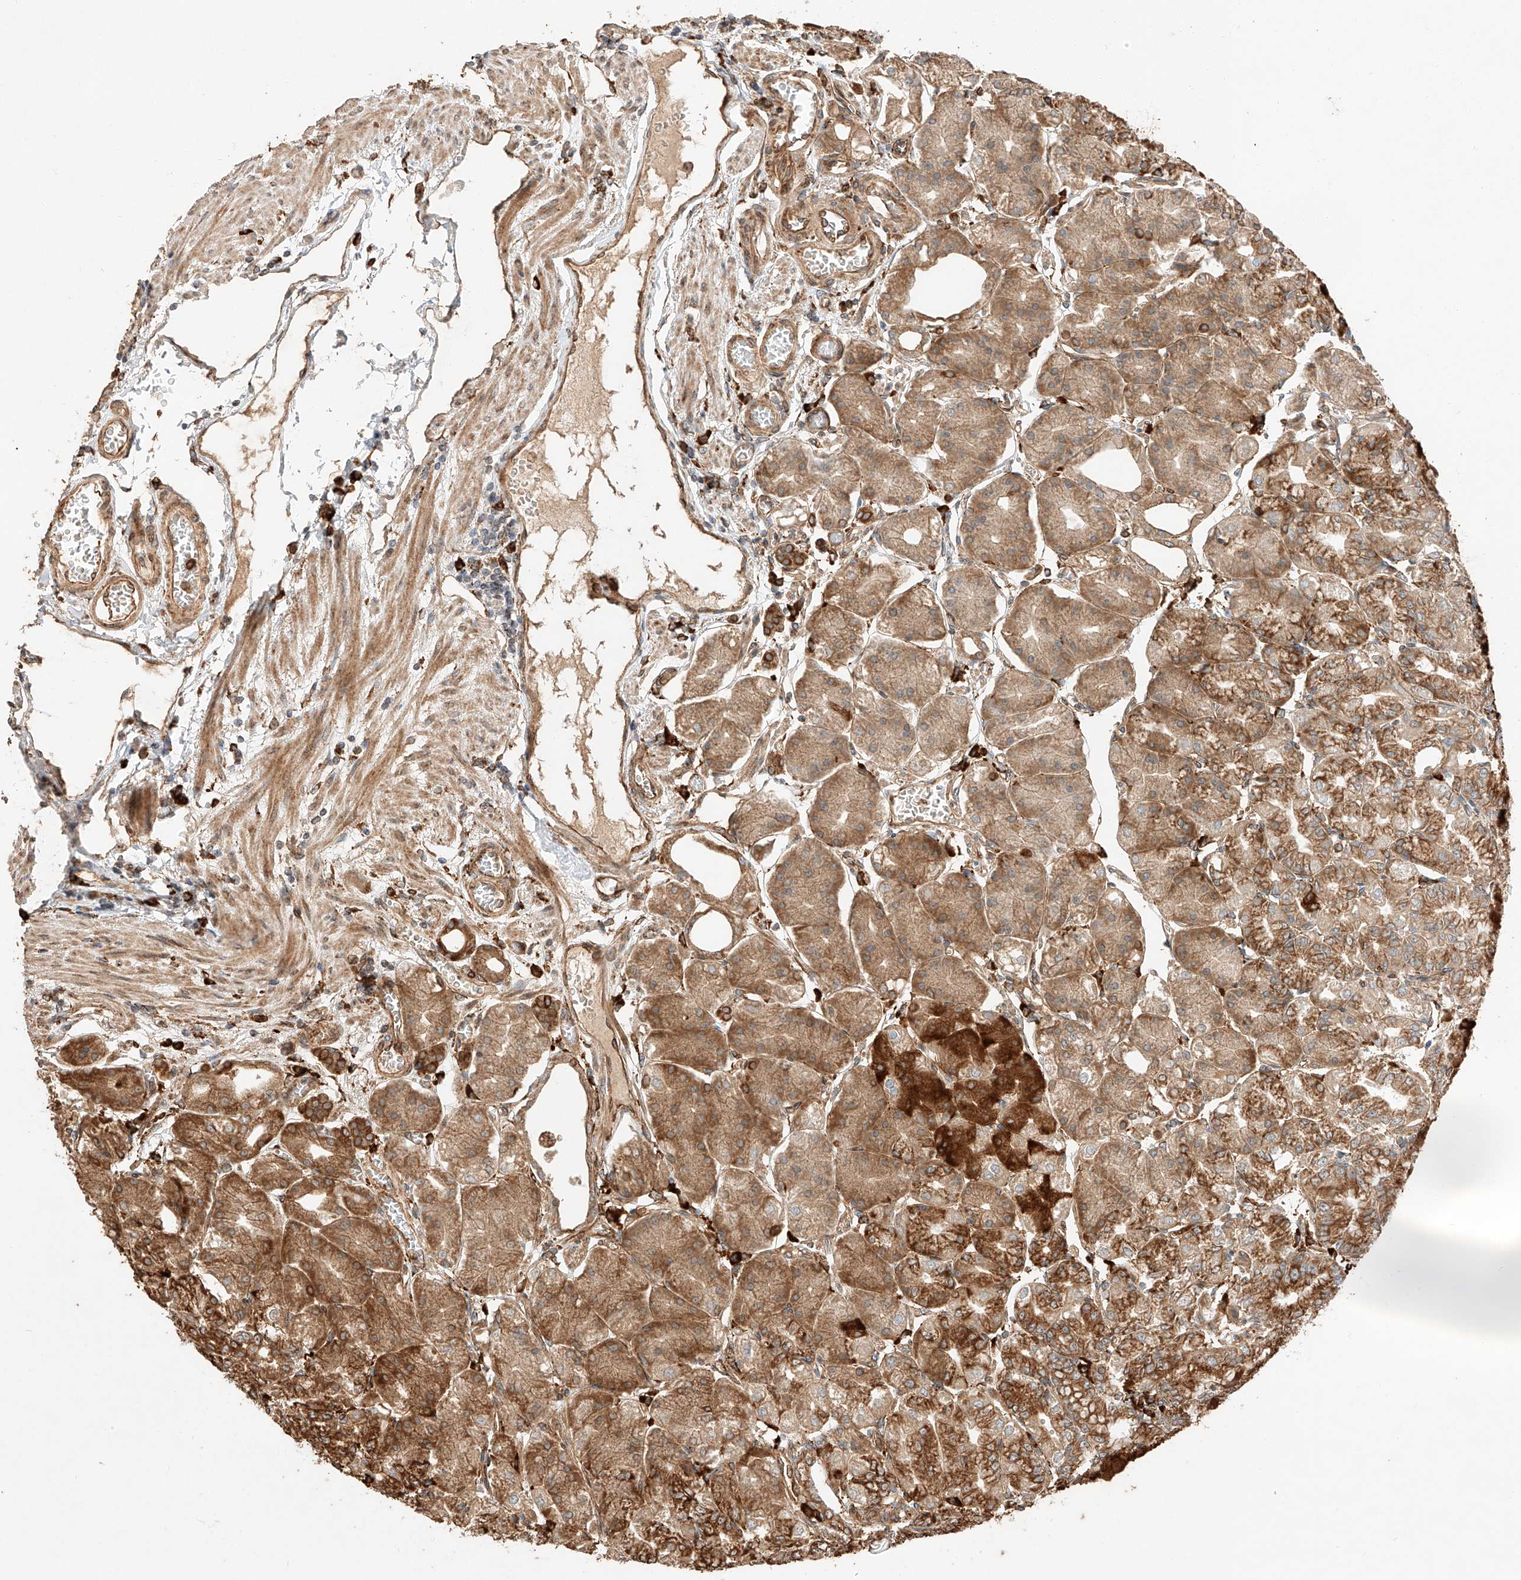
{"staining": {"intensity": "strong", "quantity": ">75%", "location": "cytoplasmic/membranous"}, "tissue": "stomach", "cell_type": "Glandular cells", "image_type": "normal", "snomed": [{"axis": "morphology", "description": "Normal tissue, NOS"}, {"axis": "topography", "description": "Stomach, lower"}], "caption": "DAB immunohistochemical staining of benign stomach demonstrates strong cytoplasmic/membranous protein staining in about >75% of glandular cells.", "gene": "ZNF84", "patient": {"sex": "male", "age": 71}}